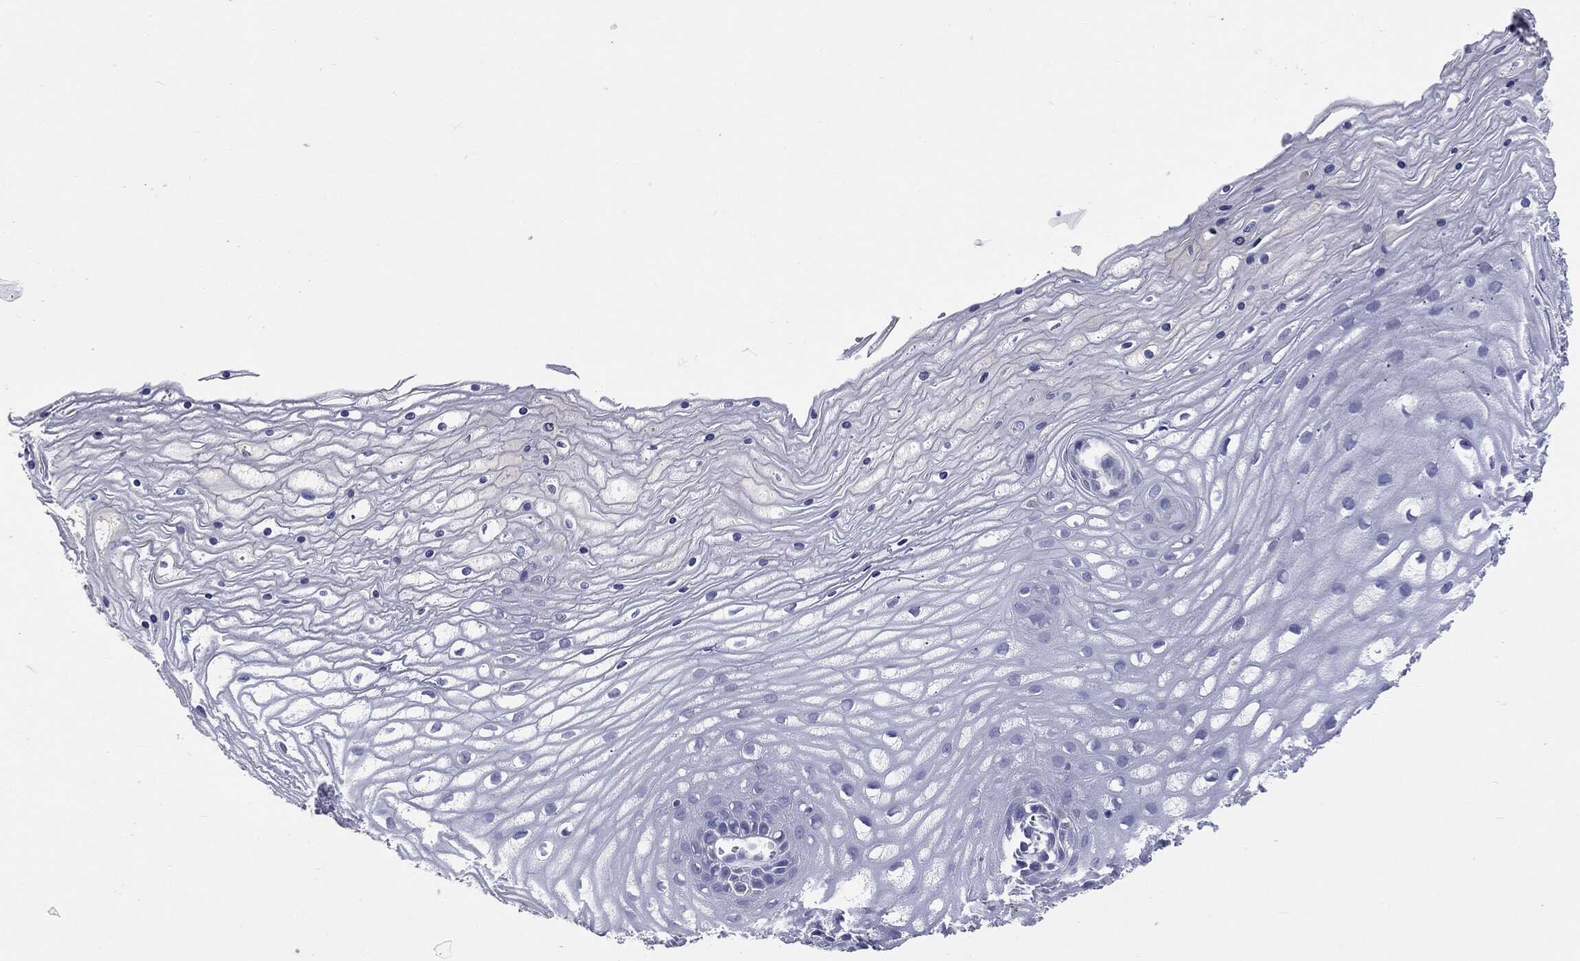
{"staining": {"intensity": "negative", "quantity": "none", "location": "none"}, "tissue": "cervix", "cell_type": "Glandular cells", "image_type": "normal", "snomed": [{"axis": "morphology", "description": "Normal tissue, NOS"}, {"axis": "topography", "description": "Cervix"}], "caption": "High power microscopy histopathology image of an immunohistochemistry photomicrograph of benign cervix, revealing no significant positivity in glandular cells.", "gene": "TSHB", "patient": {"sex": "female", "age": 35}}